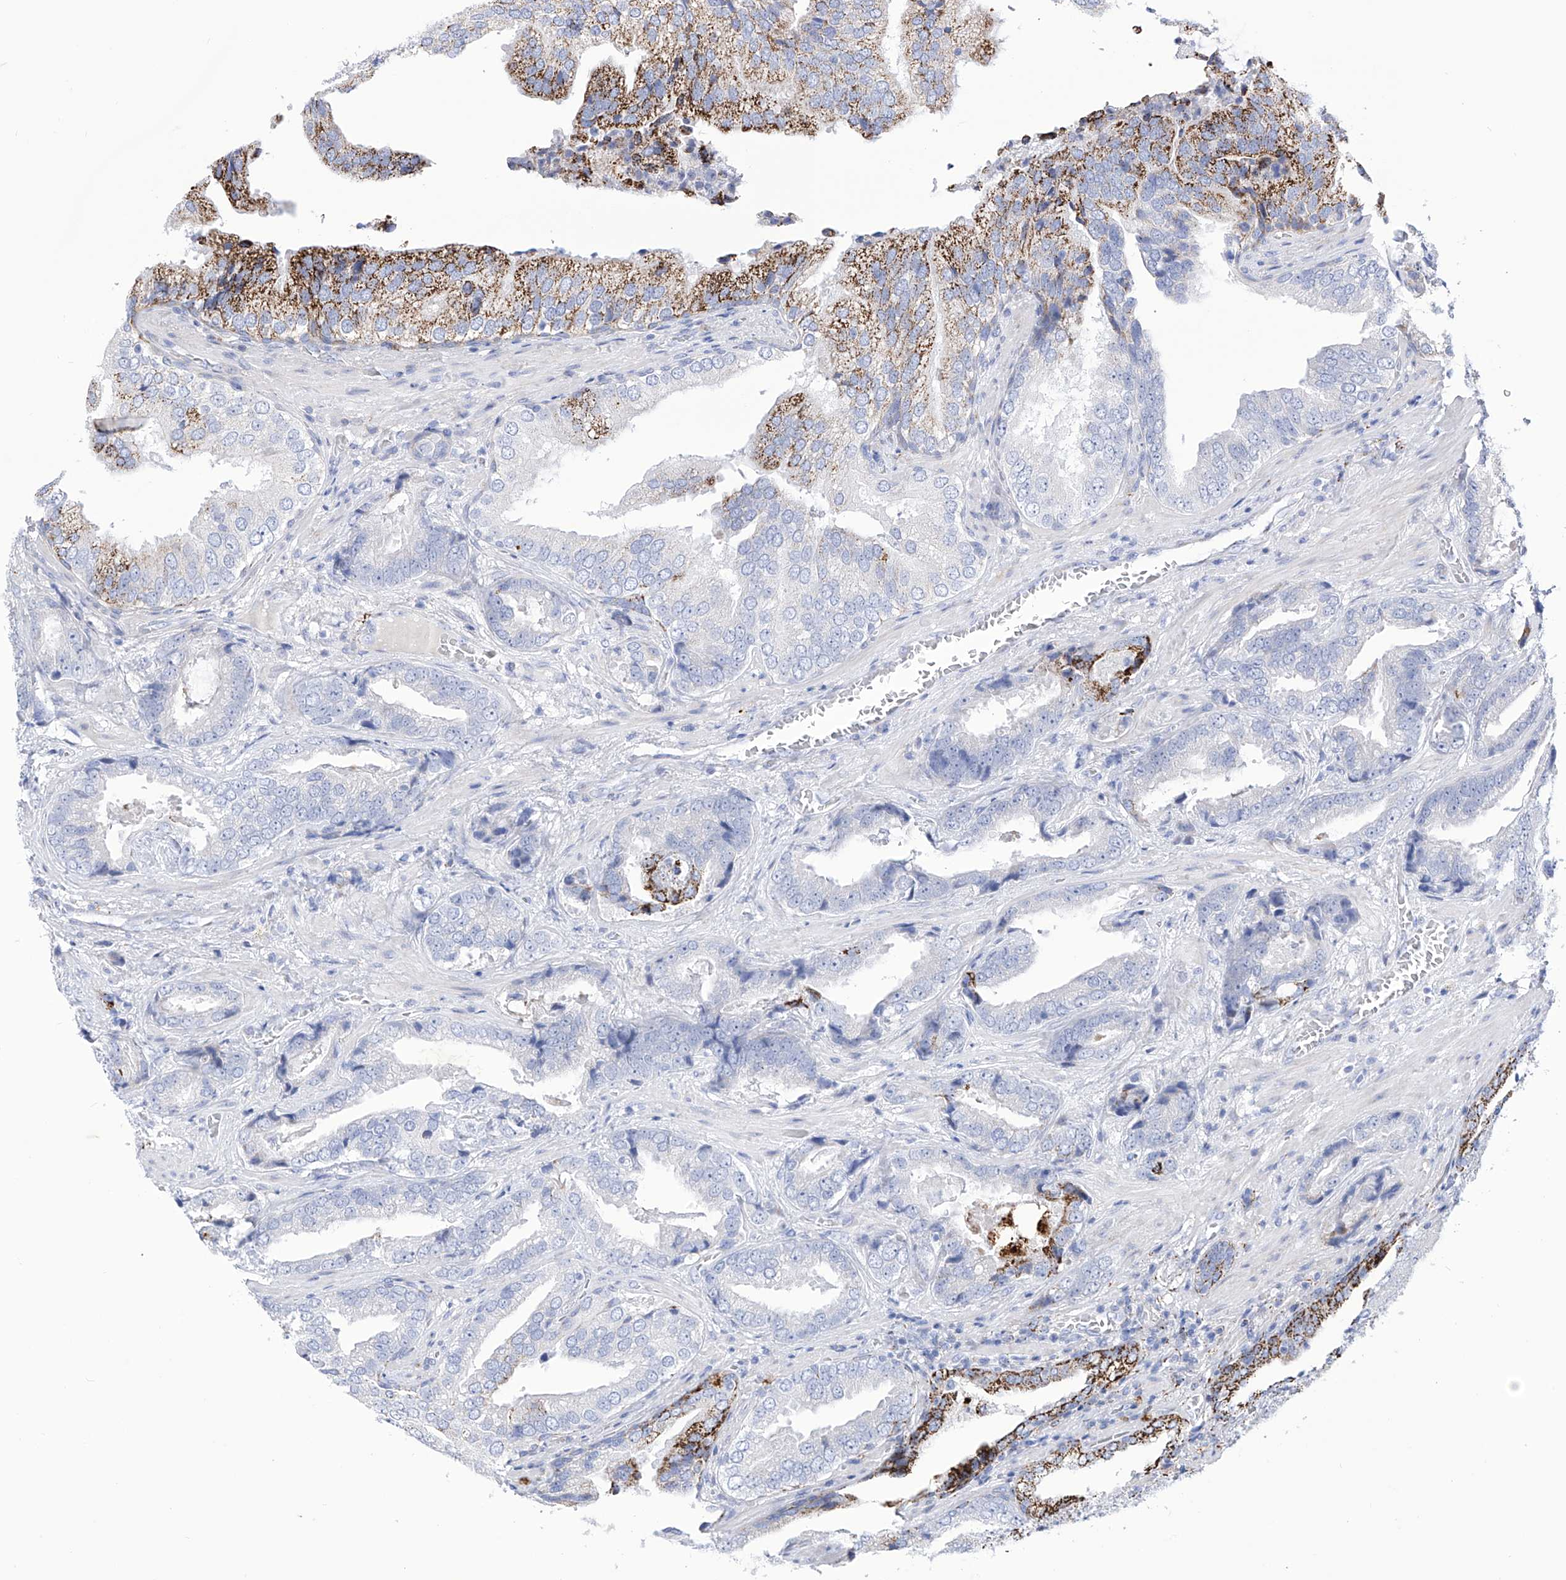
{"staining": {"intensity": "strong", "quantity": "<25%", "location": "cytoplasmic/membranous"}, "tissue": "prostate cancer", "cell_type": "Tumor cells", "image_type": "cancer", "snomed": [{"axis": "morphology", "description": "Adenocarcinoma, Low grade"}, {"axis": "topography", "description": "Prostate"}], "caption": "This histopathology image reveals immunohistochemistry (IHC) staining of prostate adenocarcinoma (low-grade), with medium strong cytoplasmic/membranous staining in approximately <25% of tumor cells.", "gene": "C1orf87", "patient": {"sex": "male", "age": 67}}